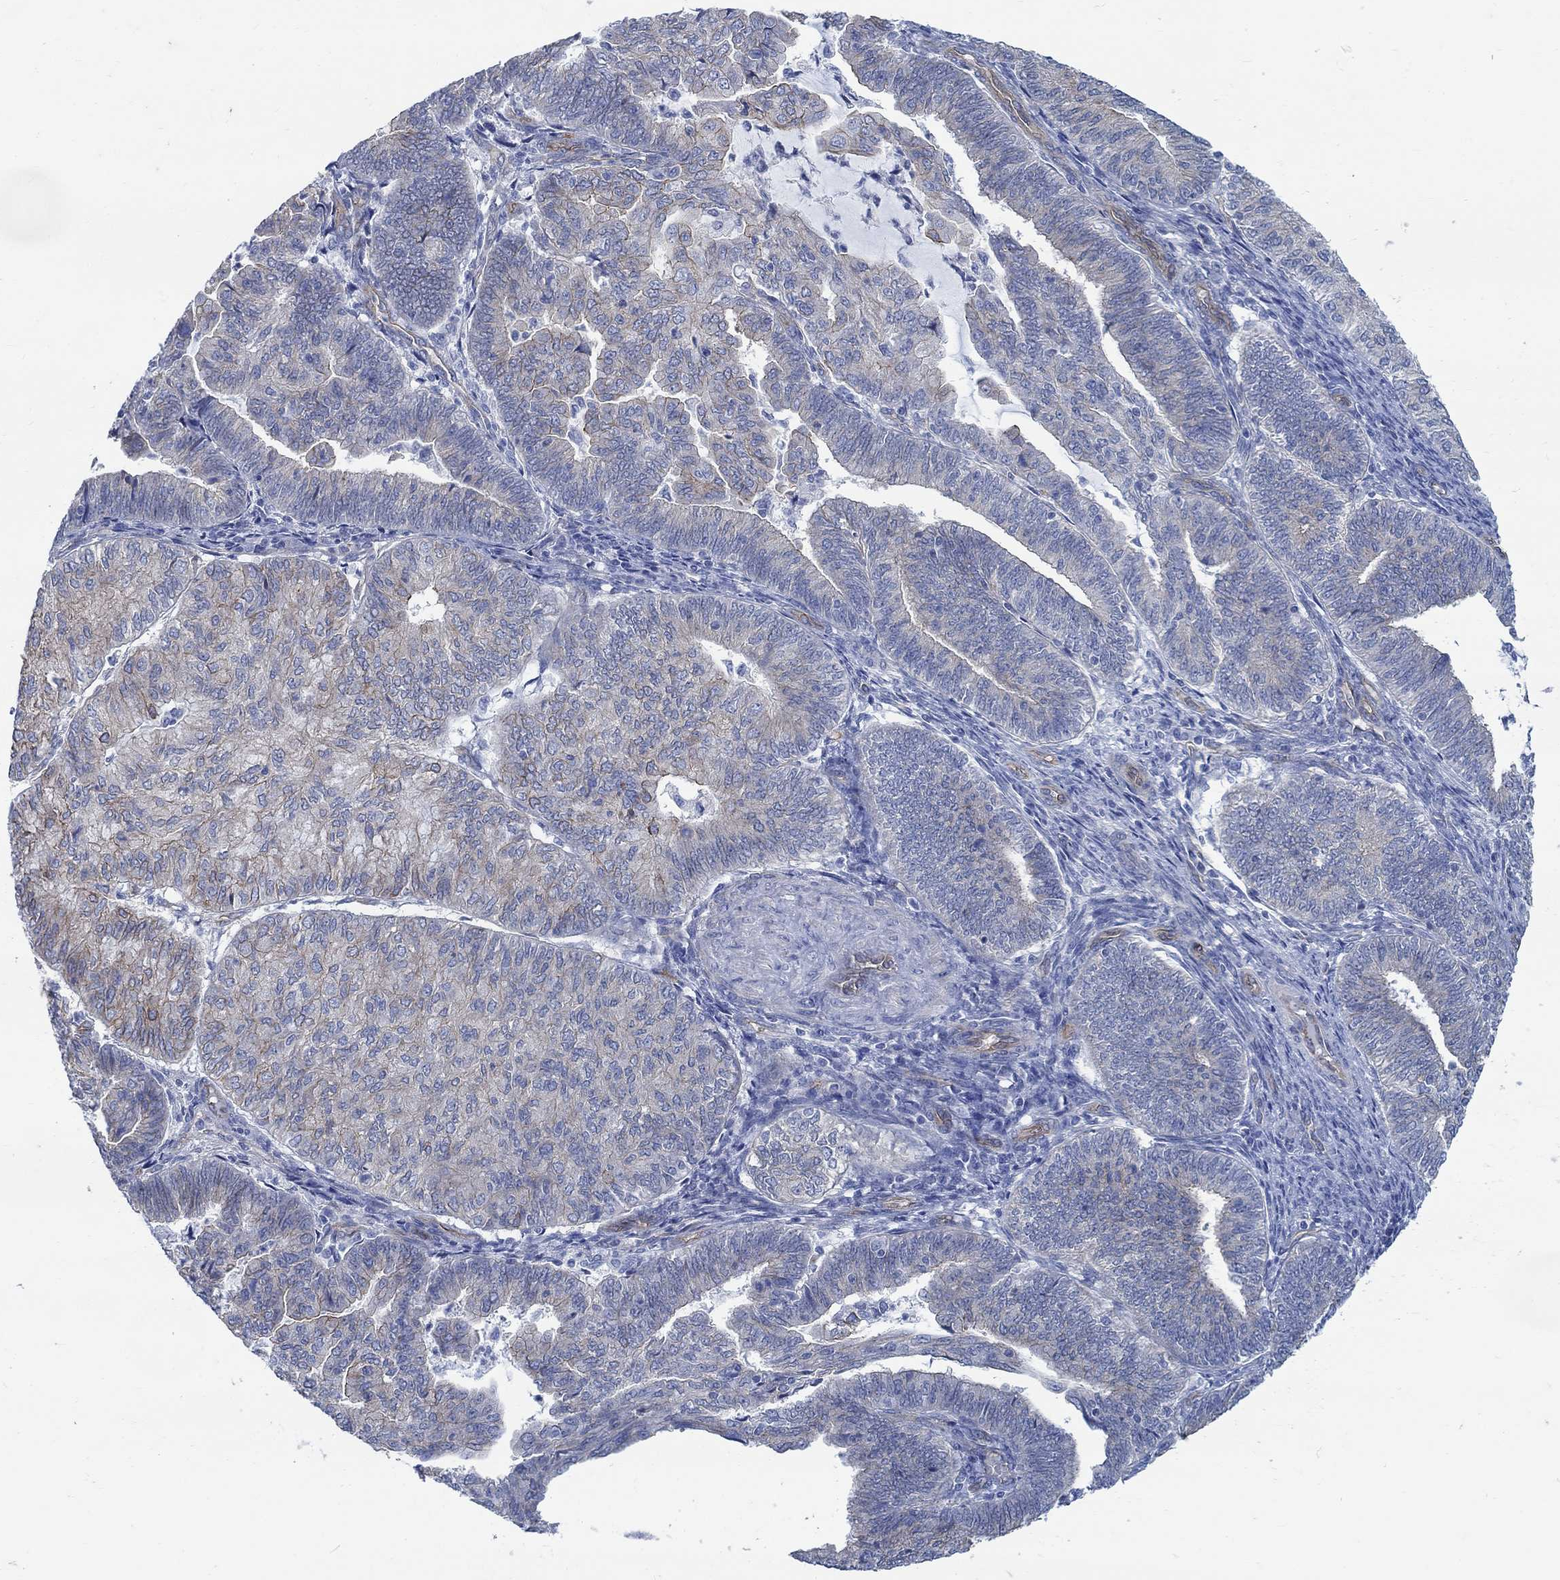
{"staining": {"intensity": "weak", "quantity": "25%-75%", "location": "cytoplasmic/membranous"}, "tissue": "endometrial cancer", "cell_type": "Tumor cells", "image_type": "cancer", "snomed": [{"axis": "morphology", "description": "Adenocarcinoma, NOS"}, {"axis": "topography", "description": "Endometrium"}], "caption": "The photomicrograph shows immunohistochemical staining of endometrial adenocarcinoma. There is weak cytoplasmic/membranous positivity is seen in about 25%-75% of tumor cells. (Brightfield microscopy of DAB IHC at high magnification).", "gene": "TMEM198", "patient": {"sex": "female", "age": 82}}